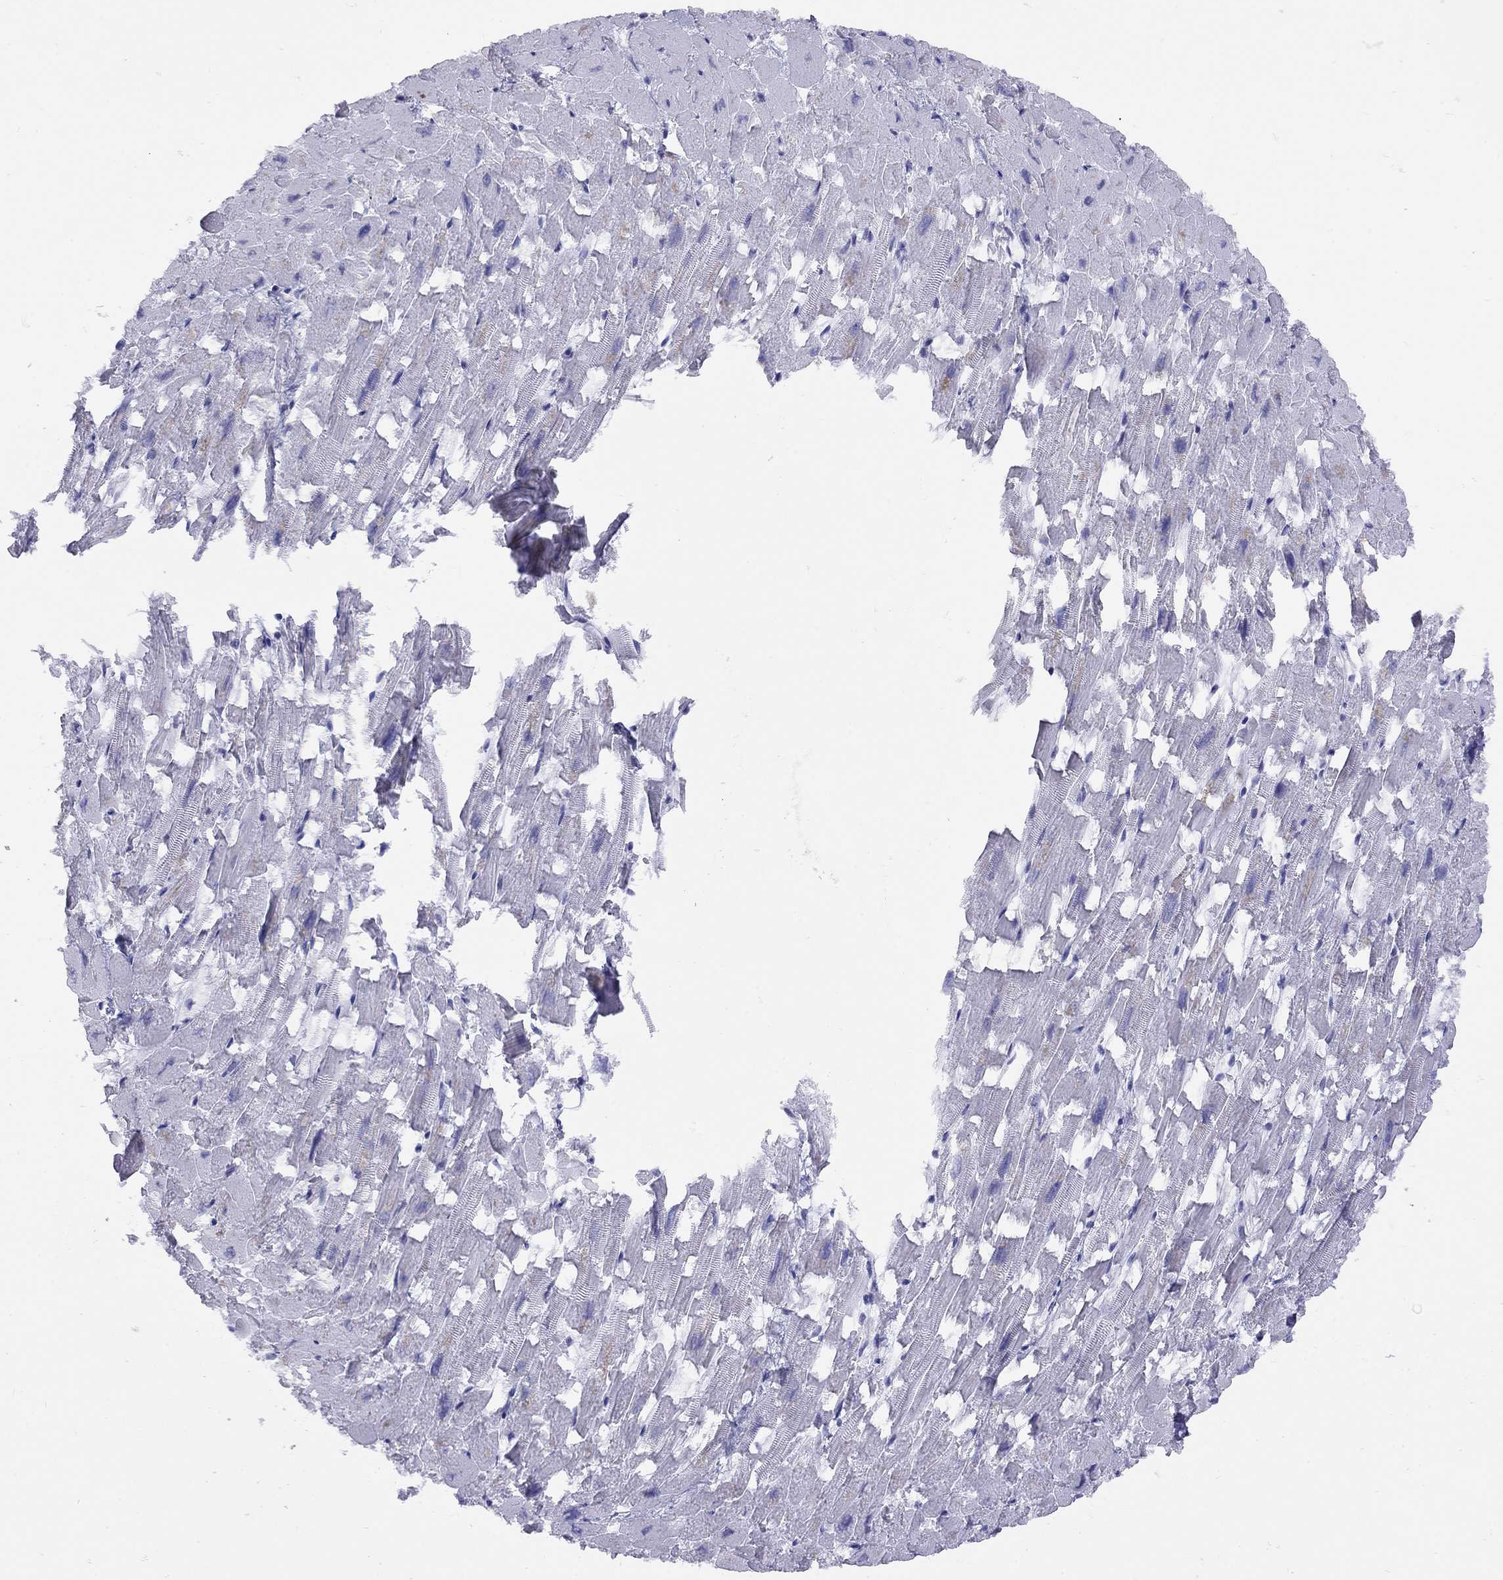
{"staining": {"intensity": "negative", "quantity": "none", "location": "none"}, "tissue": "heart muscle", "cell_type": "Cardiomyocytes", "image_type": "normal", "snomed": [{"axis": "morphology", "description": "Normal tissue, NOS"}, {"axis": "topography", "description": "Heart"}], "caption": "Immunohistochemical staining of benign human heart muscle demonstrates no significant expression in cardiomyocytes. Nuclei are stained in blue.", "gene": "LYAR", "patient": {"sex": "female", "age": 64}}